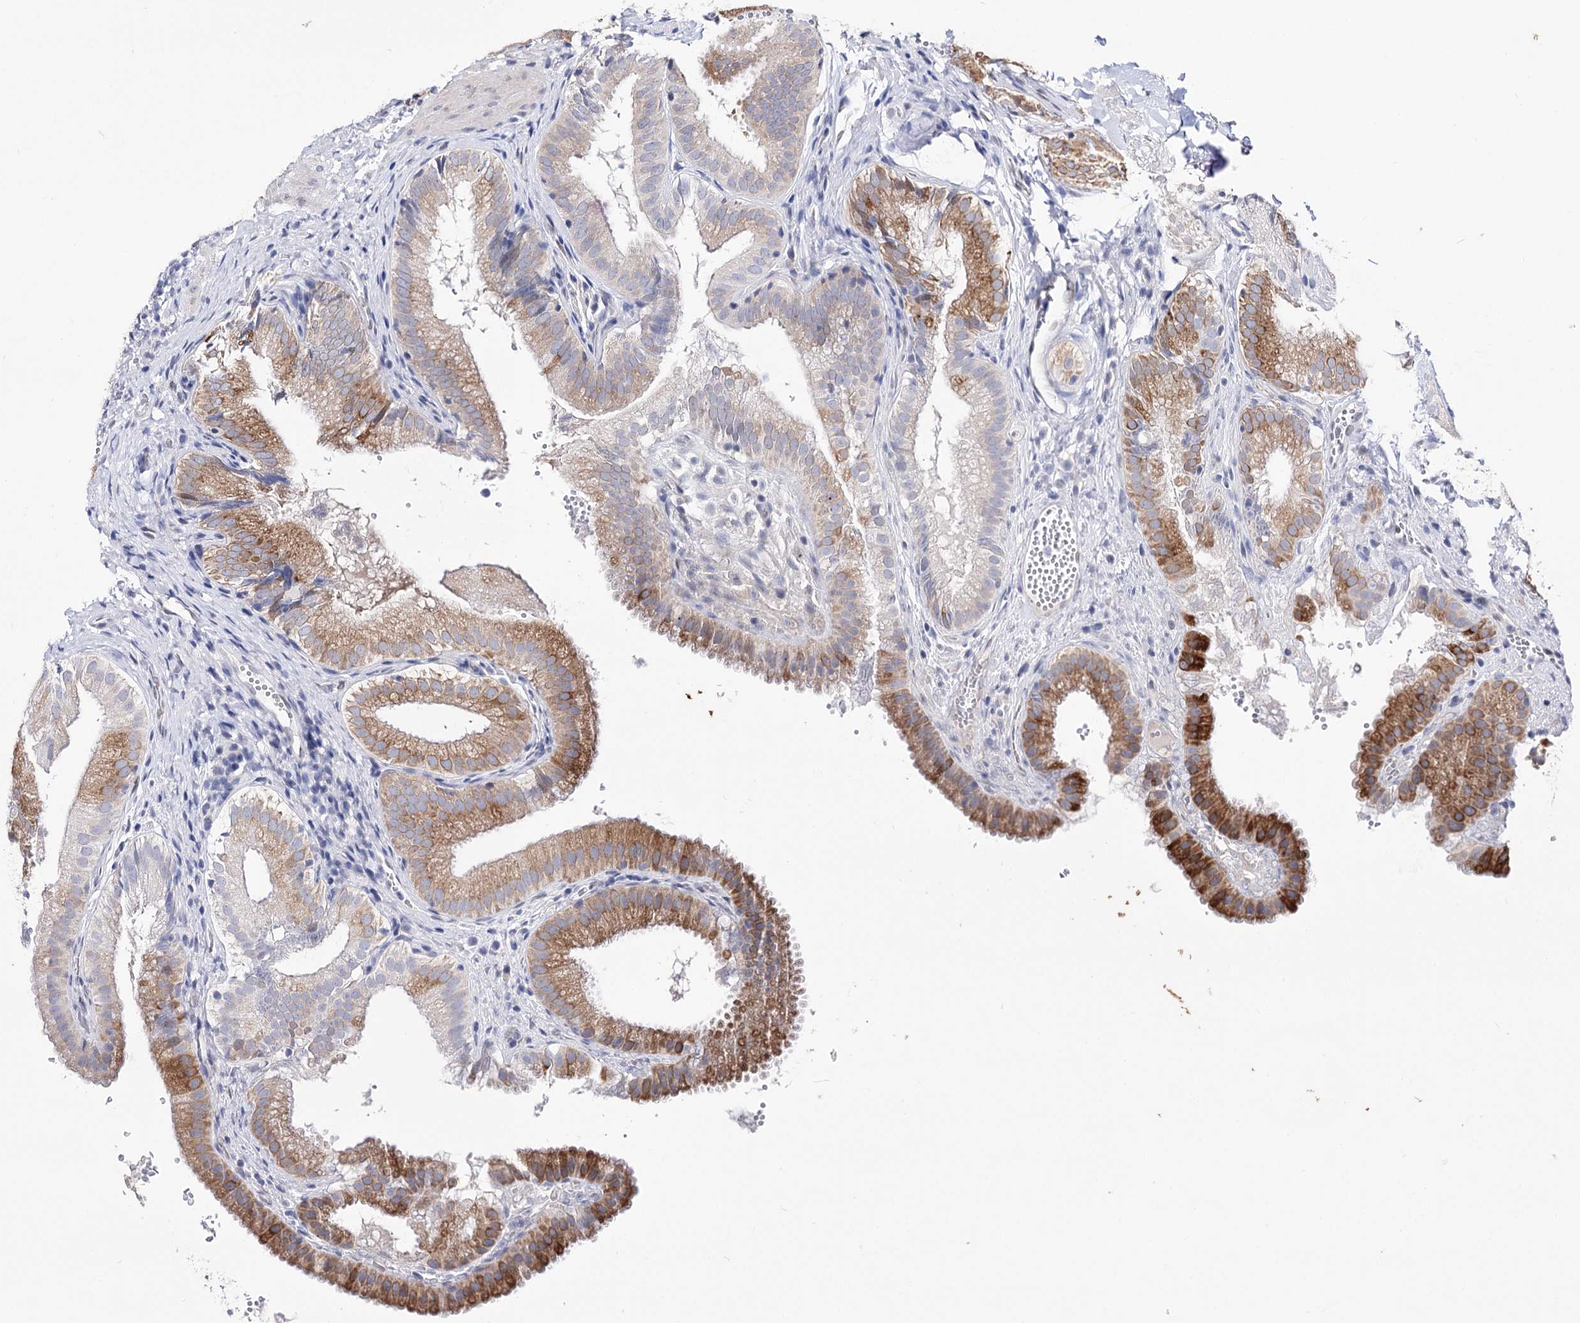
{"staining": {"intensity": "strong", "quantity": "25%-75%", "location": "cytoplasmic/membranous"}, "tissue": "gallbladder", "cell_type": "Glandular cells", "image_type": "normal", "snomed": [{"axis": "morphology", "description": "Normal tissue, NOS"}, {"axis": "topography", "description": "Gallbladder"}], "caption": "Immunohistochemical staining of unremarkable gallbladder demonstrates strong cytoplasmic/membranous protein expression in approximately 25%-75% of glandular cells. (DAB (3,3'-diaminobenzidine) IHC, brown staining for protein, blue staining for nuclei).", "gene": "TMEM201", "patient": {"sex": "female", "age": 30}}